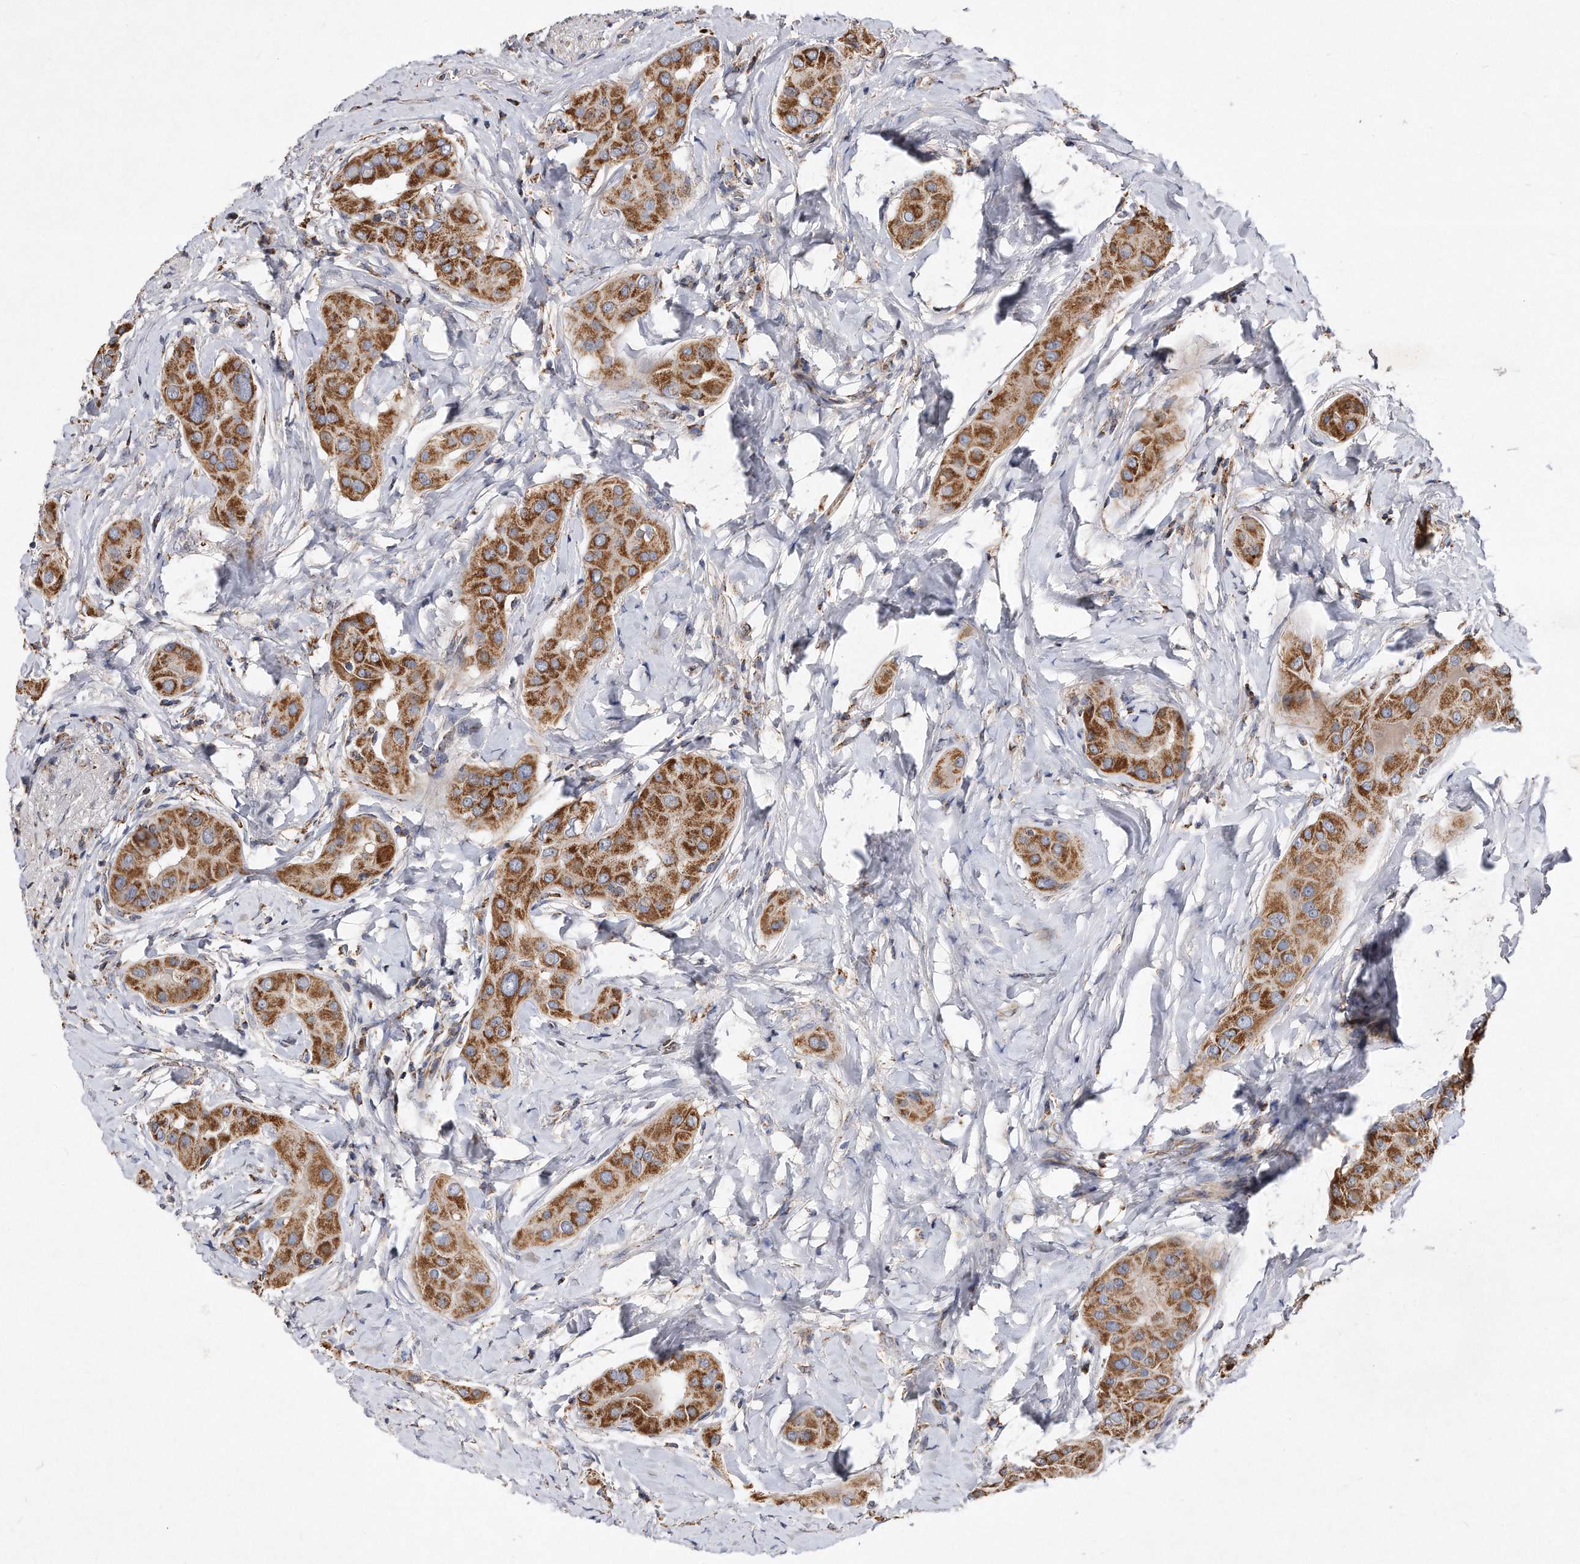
{"staining": {"intensity": "strong", "quantity": ">75%", "location": "cytoplasmic/membranous"}, "tissue": "thyroid cancer", "cell_type": "Tumor cells", "image_type": "cancer", "snomed": [{"axis": "morphology", "description": "Papillary adenocarcinoma, NOS"}, {"axis": "topography", "description": "Thyroid gland"}], "caption": "Protein expression analysis of thyroid papillary adenocarcinoma demonstrates strong cytoplasmic/membranous staining in about >75% of tumor cells.", "gene": "PPP5C", "patient": {"sex": "male", "age": 33}}